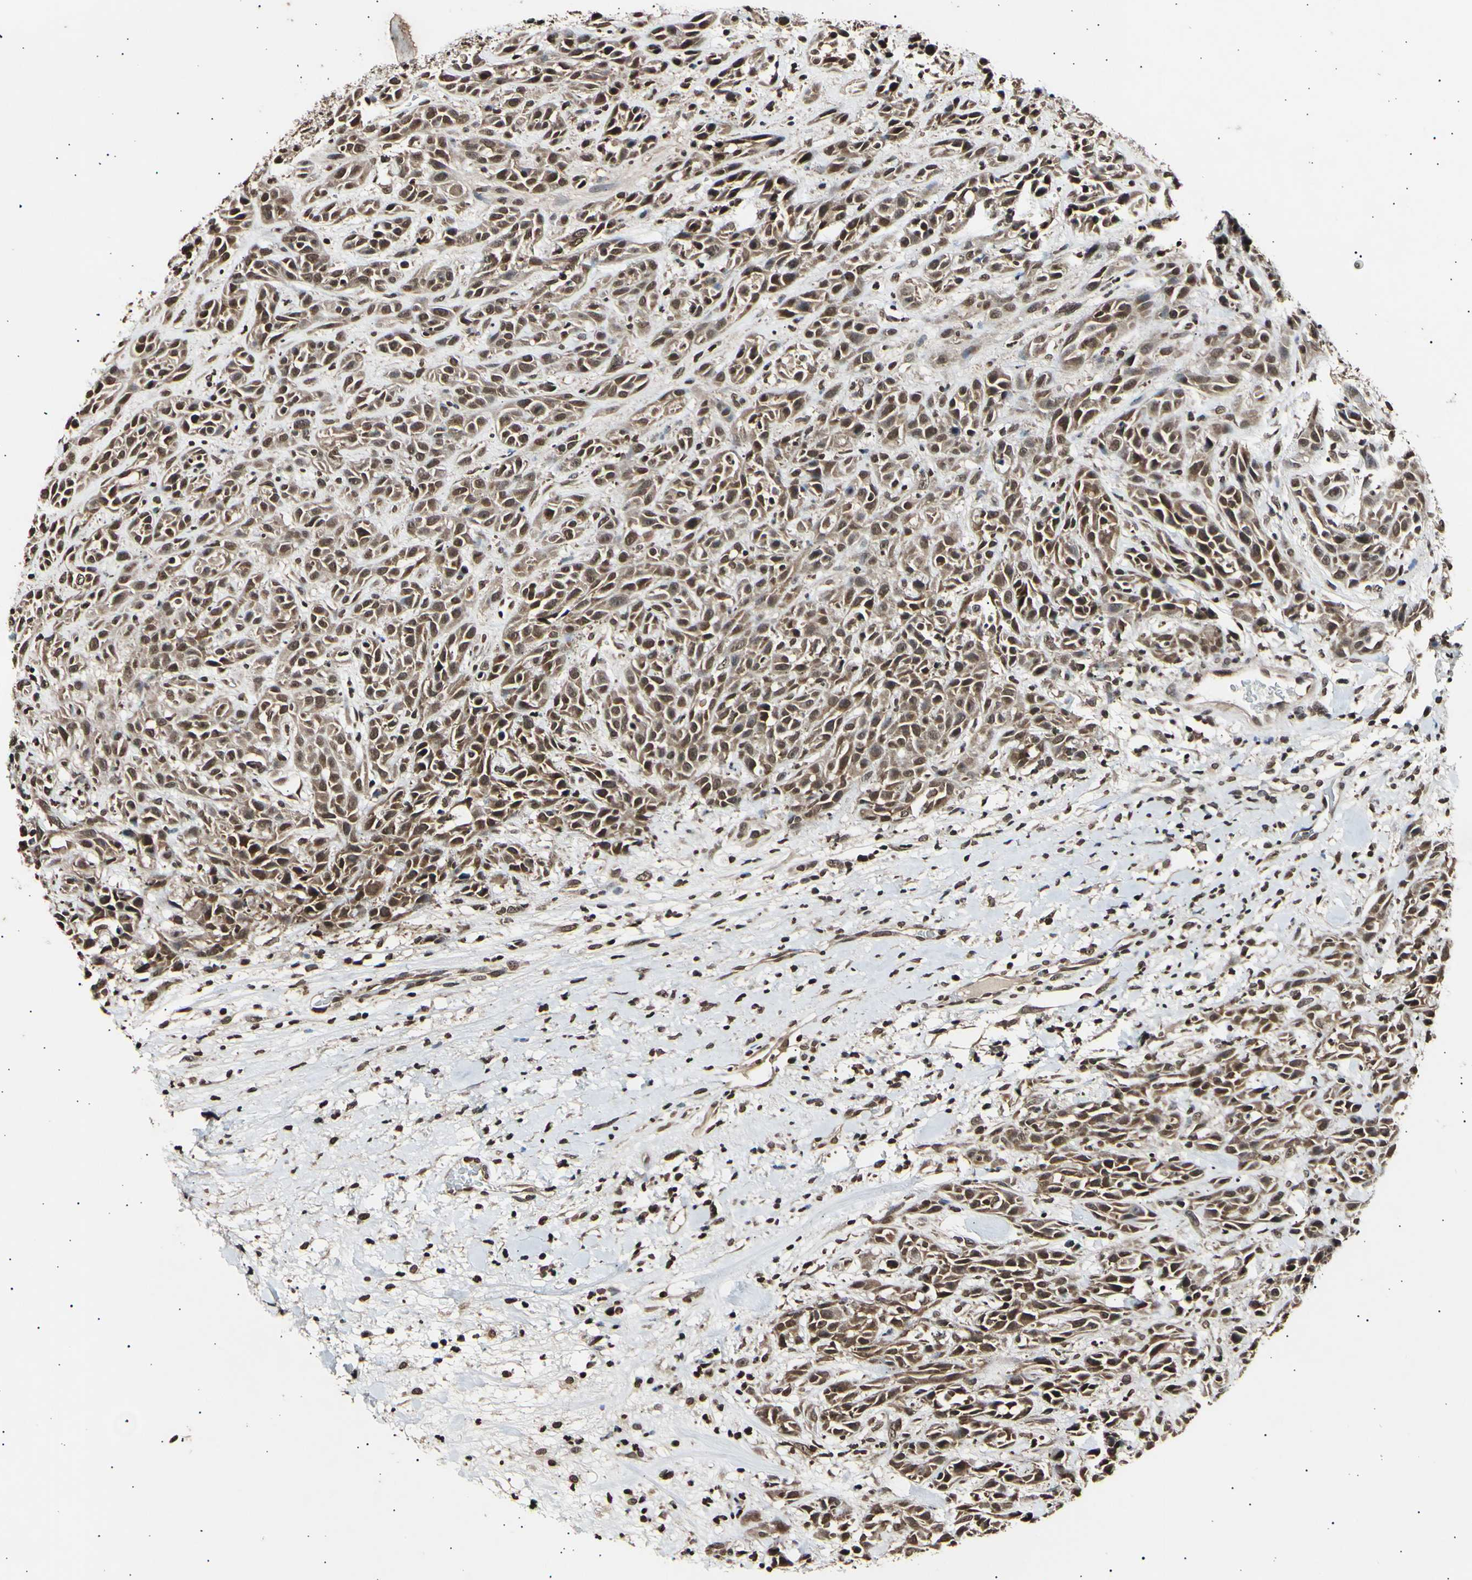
{"staining": {"intensity": "moderate", "quantity": ">75%", "location": "cytoplasmic/membranous,nuclear"}, "tissue": "head and neck cancer", "cell_type": "Tumor cells", "image_type": "cancer", "snomed": [{"axis": "morphology", "description": "Normal tissue, NOS"}, {"axis": "morphology", "description": "Squamous cell carcinoma, NOS"}, {"axis": "topography", "description": "Cartilage tissue"}, {"axis": "topography", "description": "Head-Neck"}], "caption": "Immunohistochemical staining of head and neck cancer (squamous cell carcinoma) shows medium levels of moderate cytoplasmic/membranous and nuclear expression in approximately >75% of tumor cells.", "gene": "ANAPC7", "patient": {"sex": "male", "age": 62}}